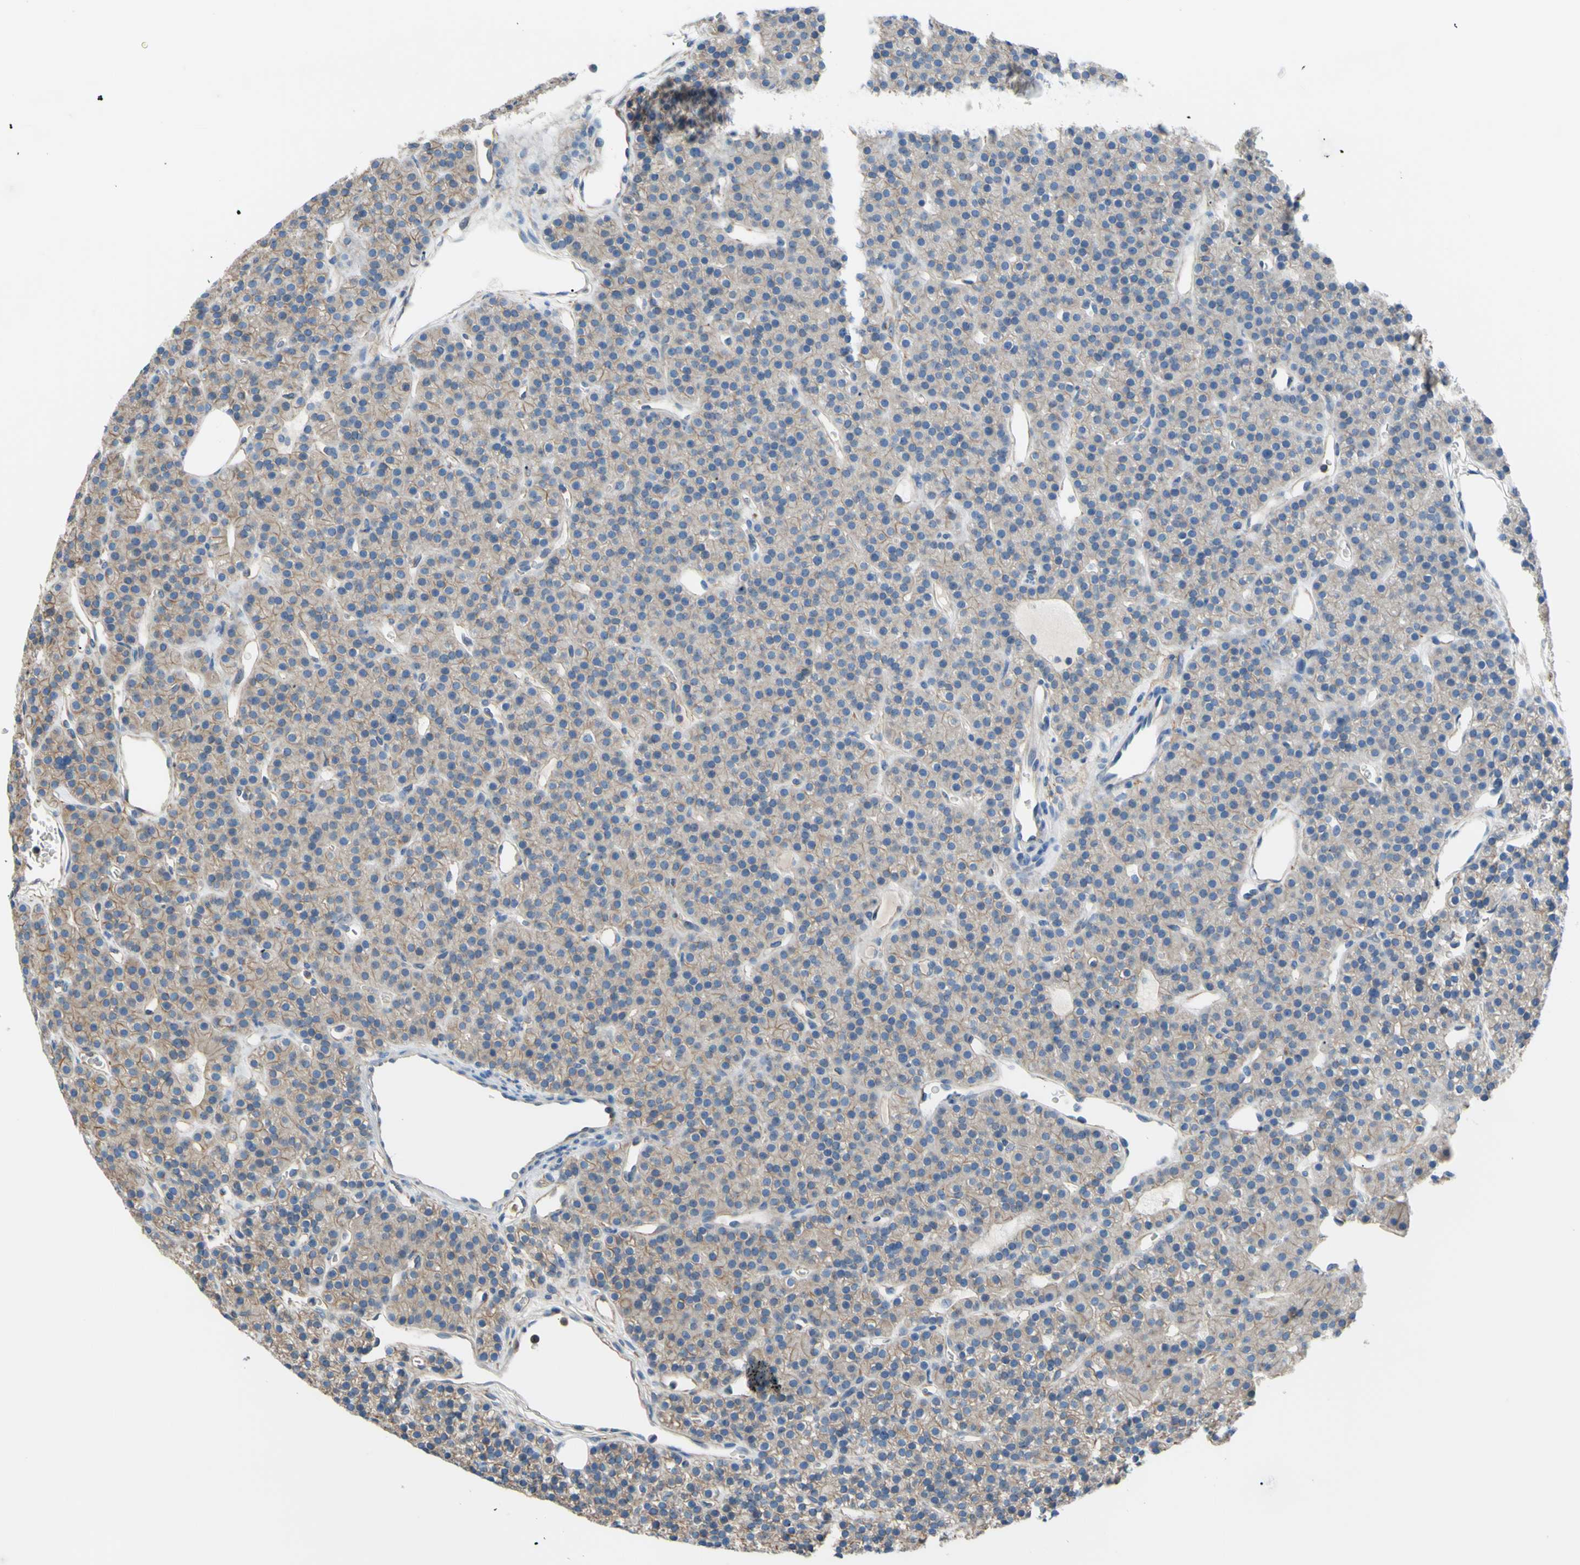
{"staining": {"intensity": "weak", "quantity": ">75%", "location": "cytoplasmic/membranous"}, "tissue": "parathyroid gland", "cell_type": "Glandular cells", "image_type": "normal", "snomed": [{"axis": "morphology", "description": "Normal tissue, NOS"}, {"axis": "morphology", "description": "Hyperplasia, NOS"}, {"axis": "topography", "description": "Parathyroid gland"}], "caption": "A micrograph of parathyroid gland stained for a protein demonstrates weak cytoplasmic/membranous brown staining in glandular cells. The staining was performed using DAB to visualize the protein expression in brown, while the nuclei were stained in blue with hematoxylin (Magnification: 20x).", "gene": "ADD1", "patient": {"sex": "male", "age": 44}}